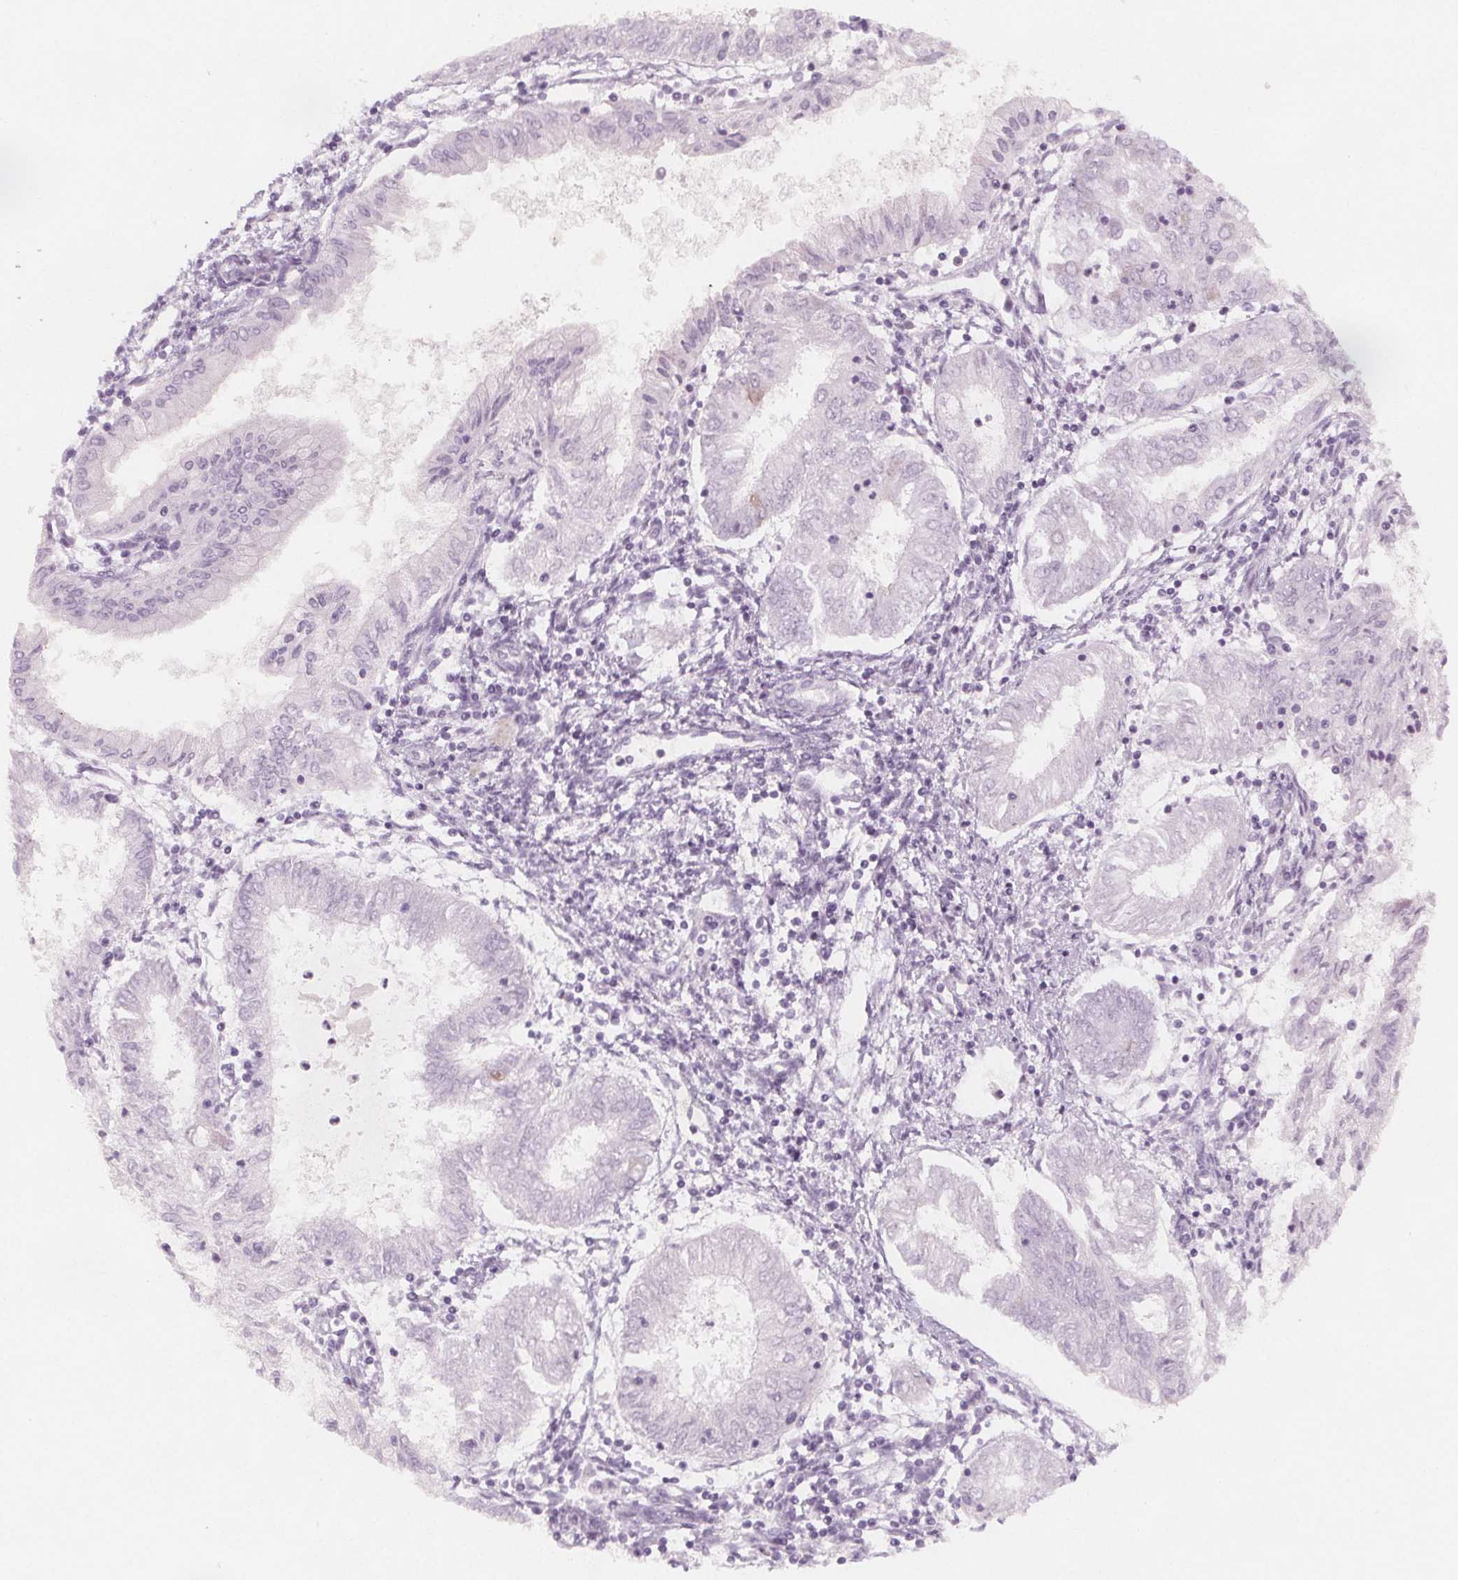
{"staining": {"intensity": "weak", "quantity": "<25%", "location": "cytoplasmic/membranous"}, "tissue": "endometrial cancer", "cell_type": "Tumor cells", "image_type": "cancer", "snomed": [{"axis": "morphology", "description": "Adenocarcinoma, NOS"}, {"axis": "topography", "description": "Endometrium"}], "caption": "Endometrial adenocarcinoma was stained to show a protein in brown. There is no significant staining in tumor cells.", "gene": "MAP1A", "patient": {"sex": "female", "age": 68}}